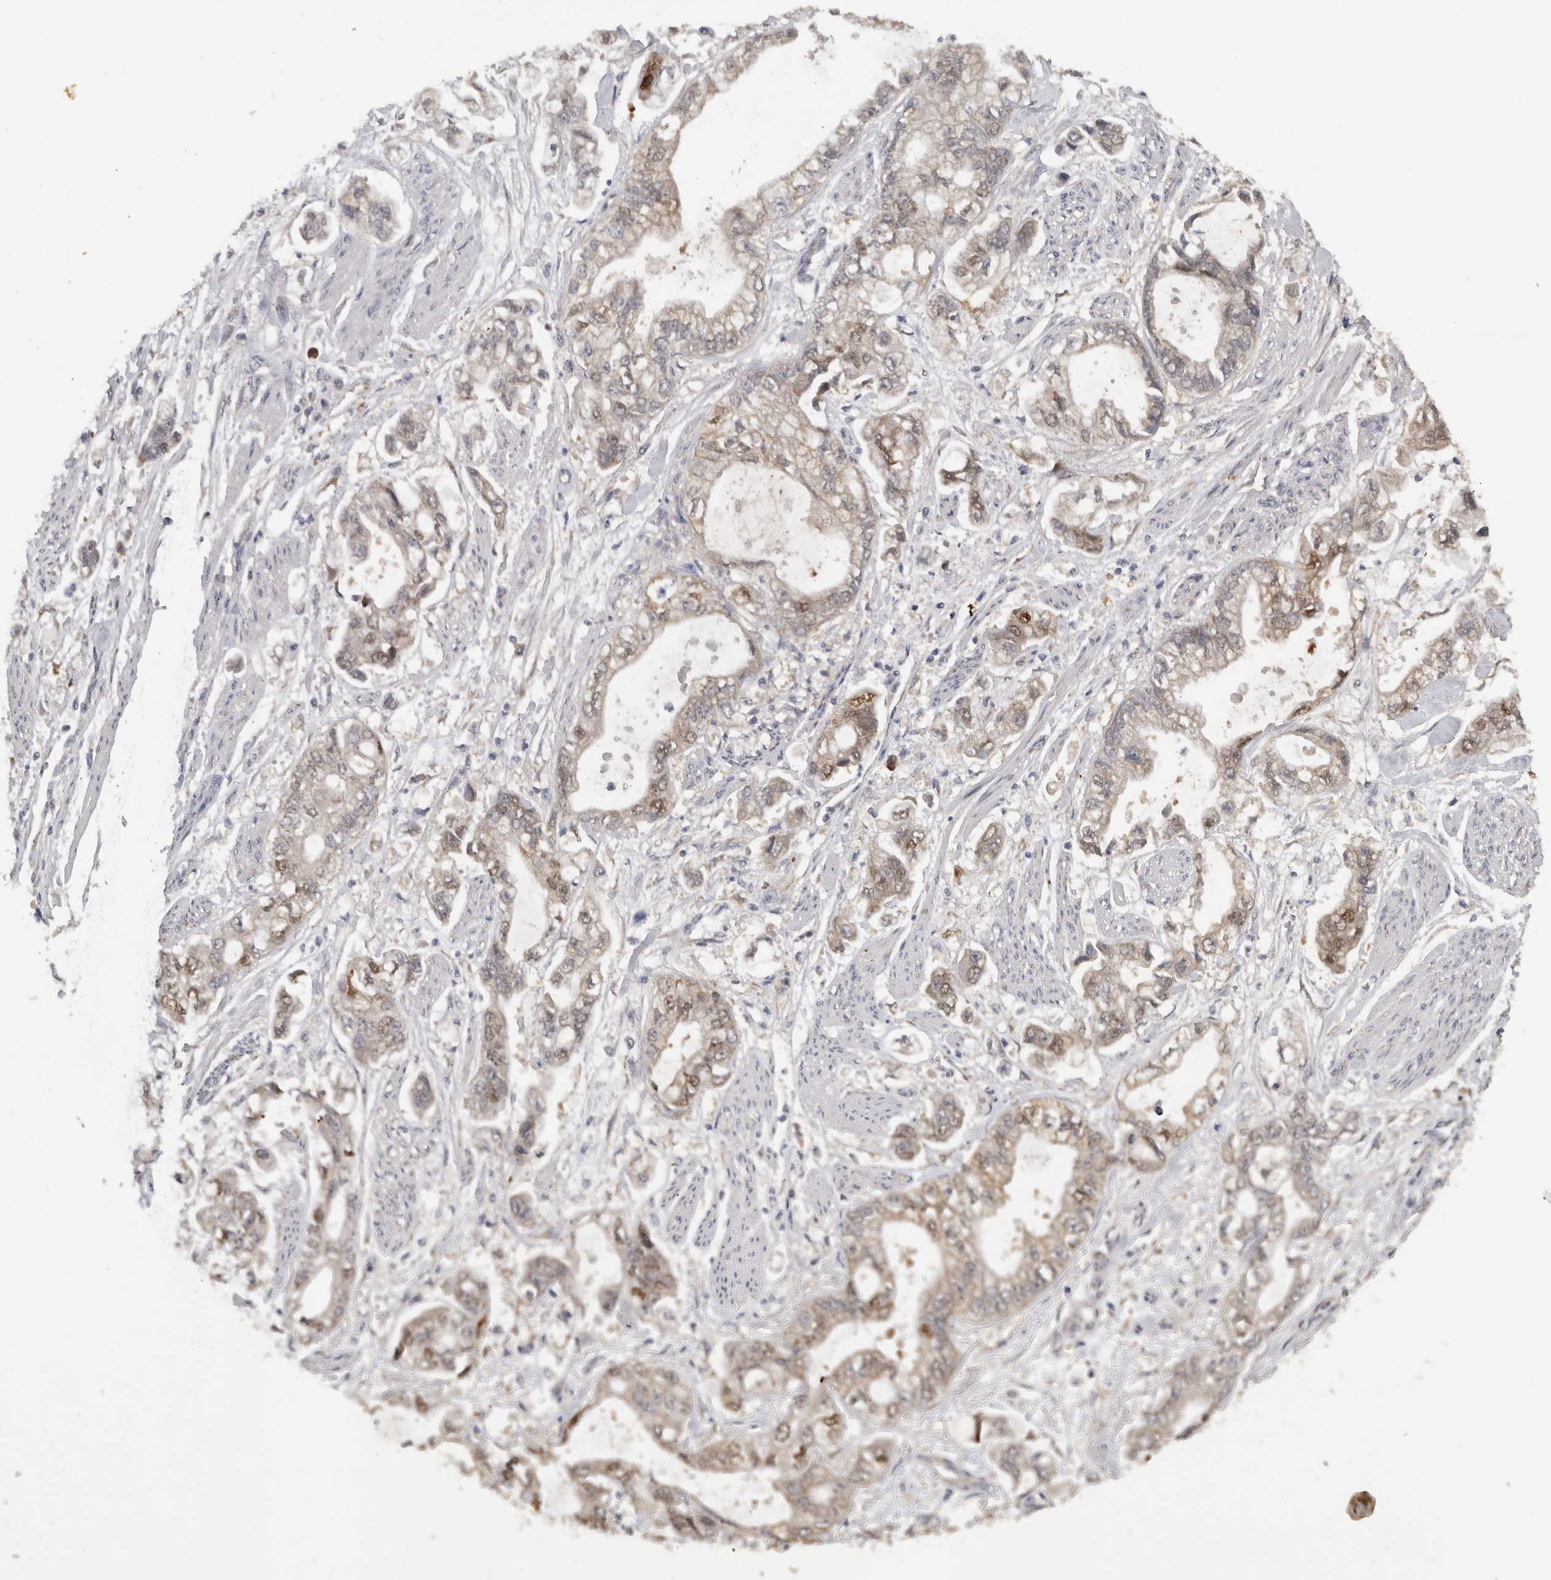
{"staining": {"intensity": "weak", "quantity": "25%-75%", "location": "cytoplasmic/membranous,nuclear"}, "tissue": "stomach cancer", "cell_type": "Tumor cells", "image_type": "cancer", "snomed": [{"axis": "morphology", "description": "Normal tissue, NOS"}, {"axis": "morphology", "description": "Adenocarcinoma, NOS"}, {"axis": "topography", "description": "Stomach"}], "caption": "Adenocarcinoma (stomach) stained with immunohistochemistry displays weak cytoplasmic/membranous and nuclear positivity in about 25%-75% of tumor cells.", "gene": "DYRK2", "patient": {"sex": "male", "age": 62}}